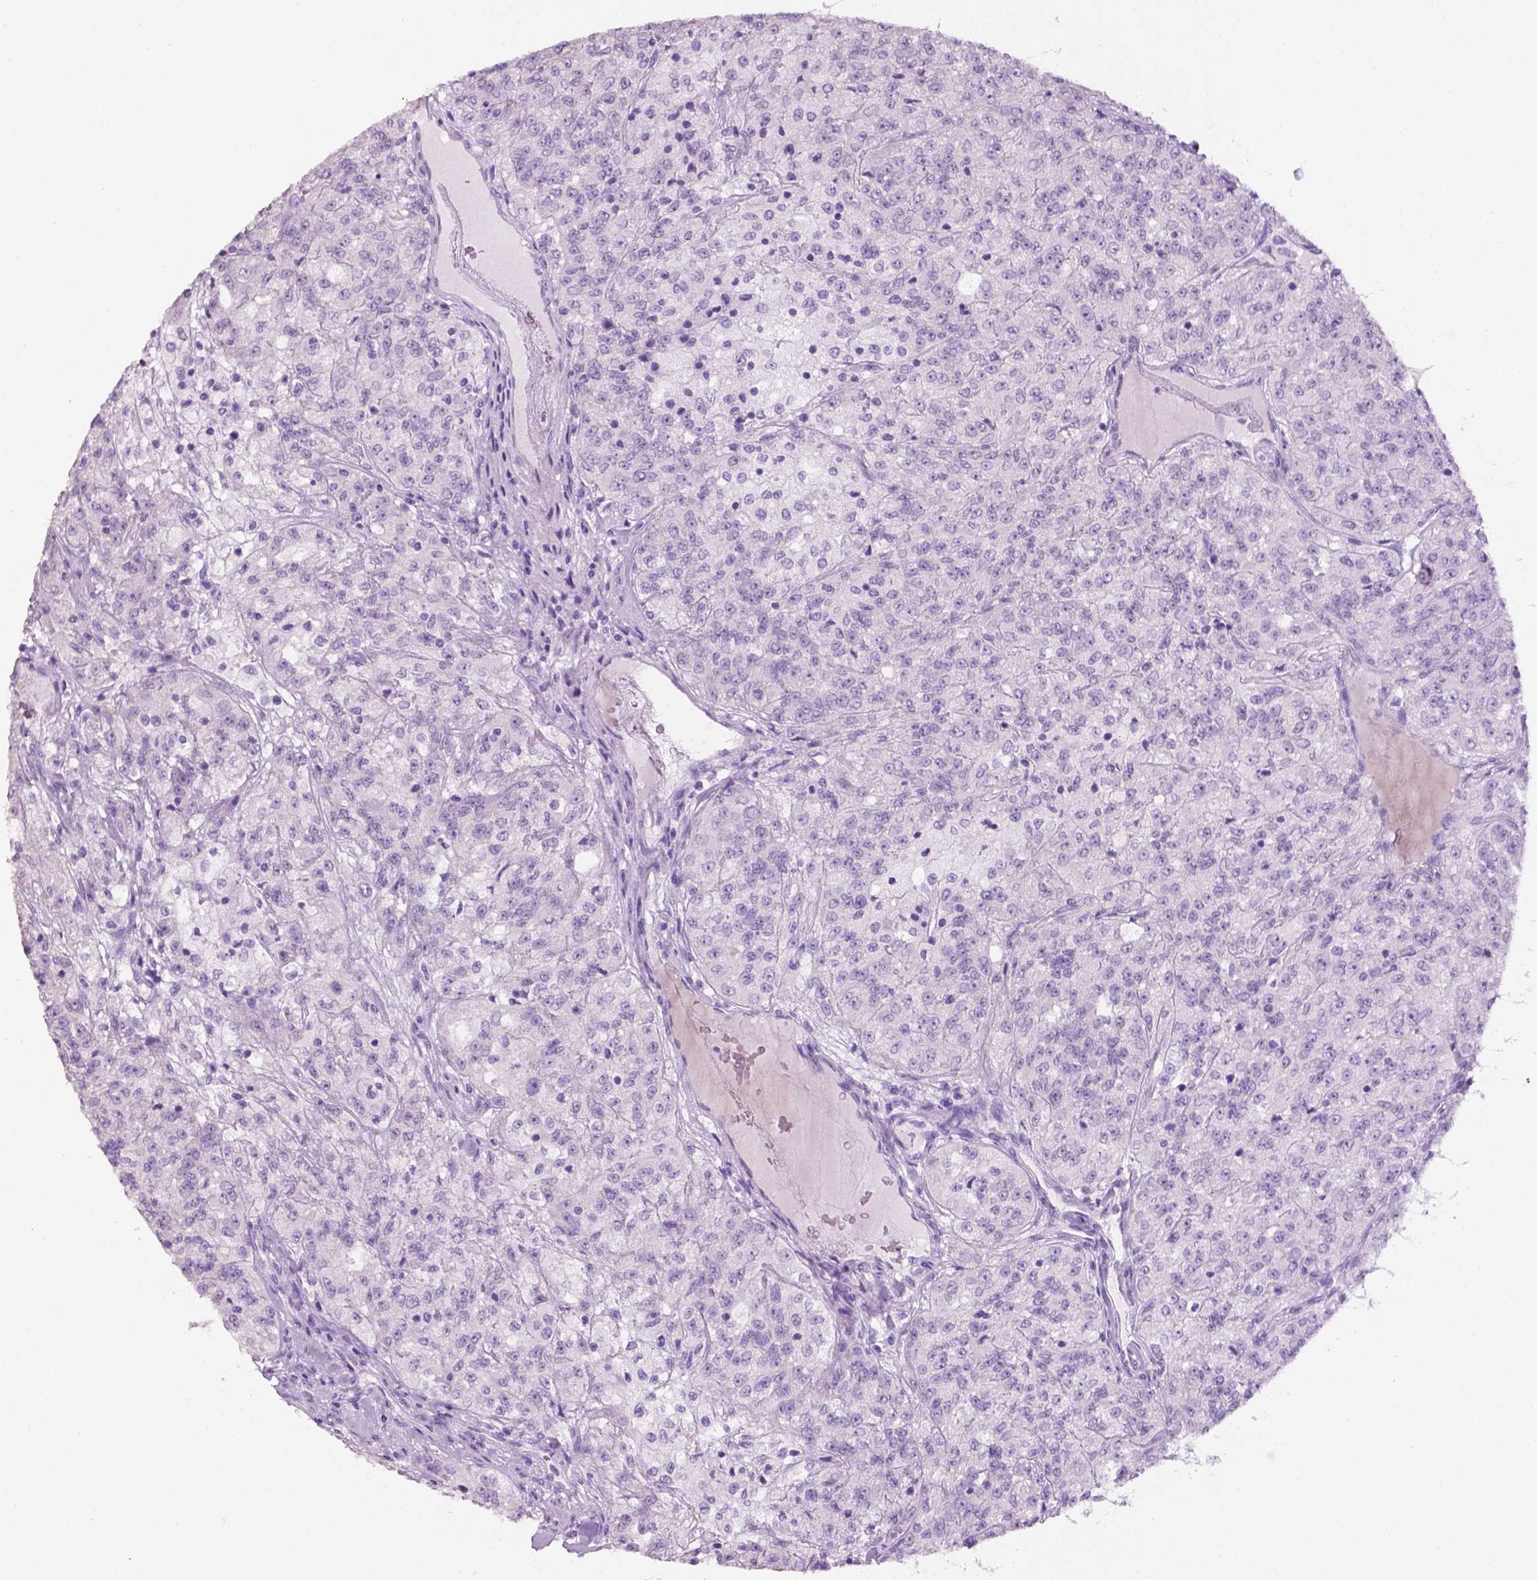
{"staining": {"intensity": "negative", "quantity": "none", "location": "none"}, "tissue": "renal cancer", "cell_type": "Tumor cells", "image_type": "cancer", "snomed": [{"axis": "morphology", "description": "Adenocarcinoma, NOS"}, {"axis": "topography", "description": "Kidney"}], "caption": "A high-resolution image shows immunohistochemistry staining of renal adenocarcinoma, which shows no significant positivity in tumor cells.", "gene": "PHGR1", "patient": {"sex": "female", "age": 63}}